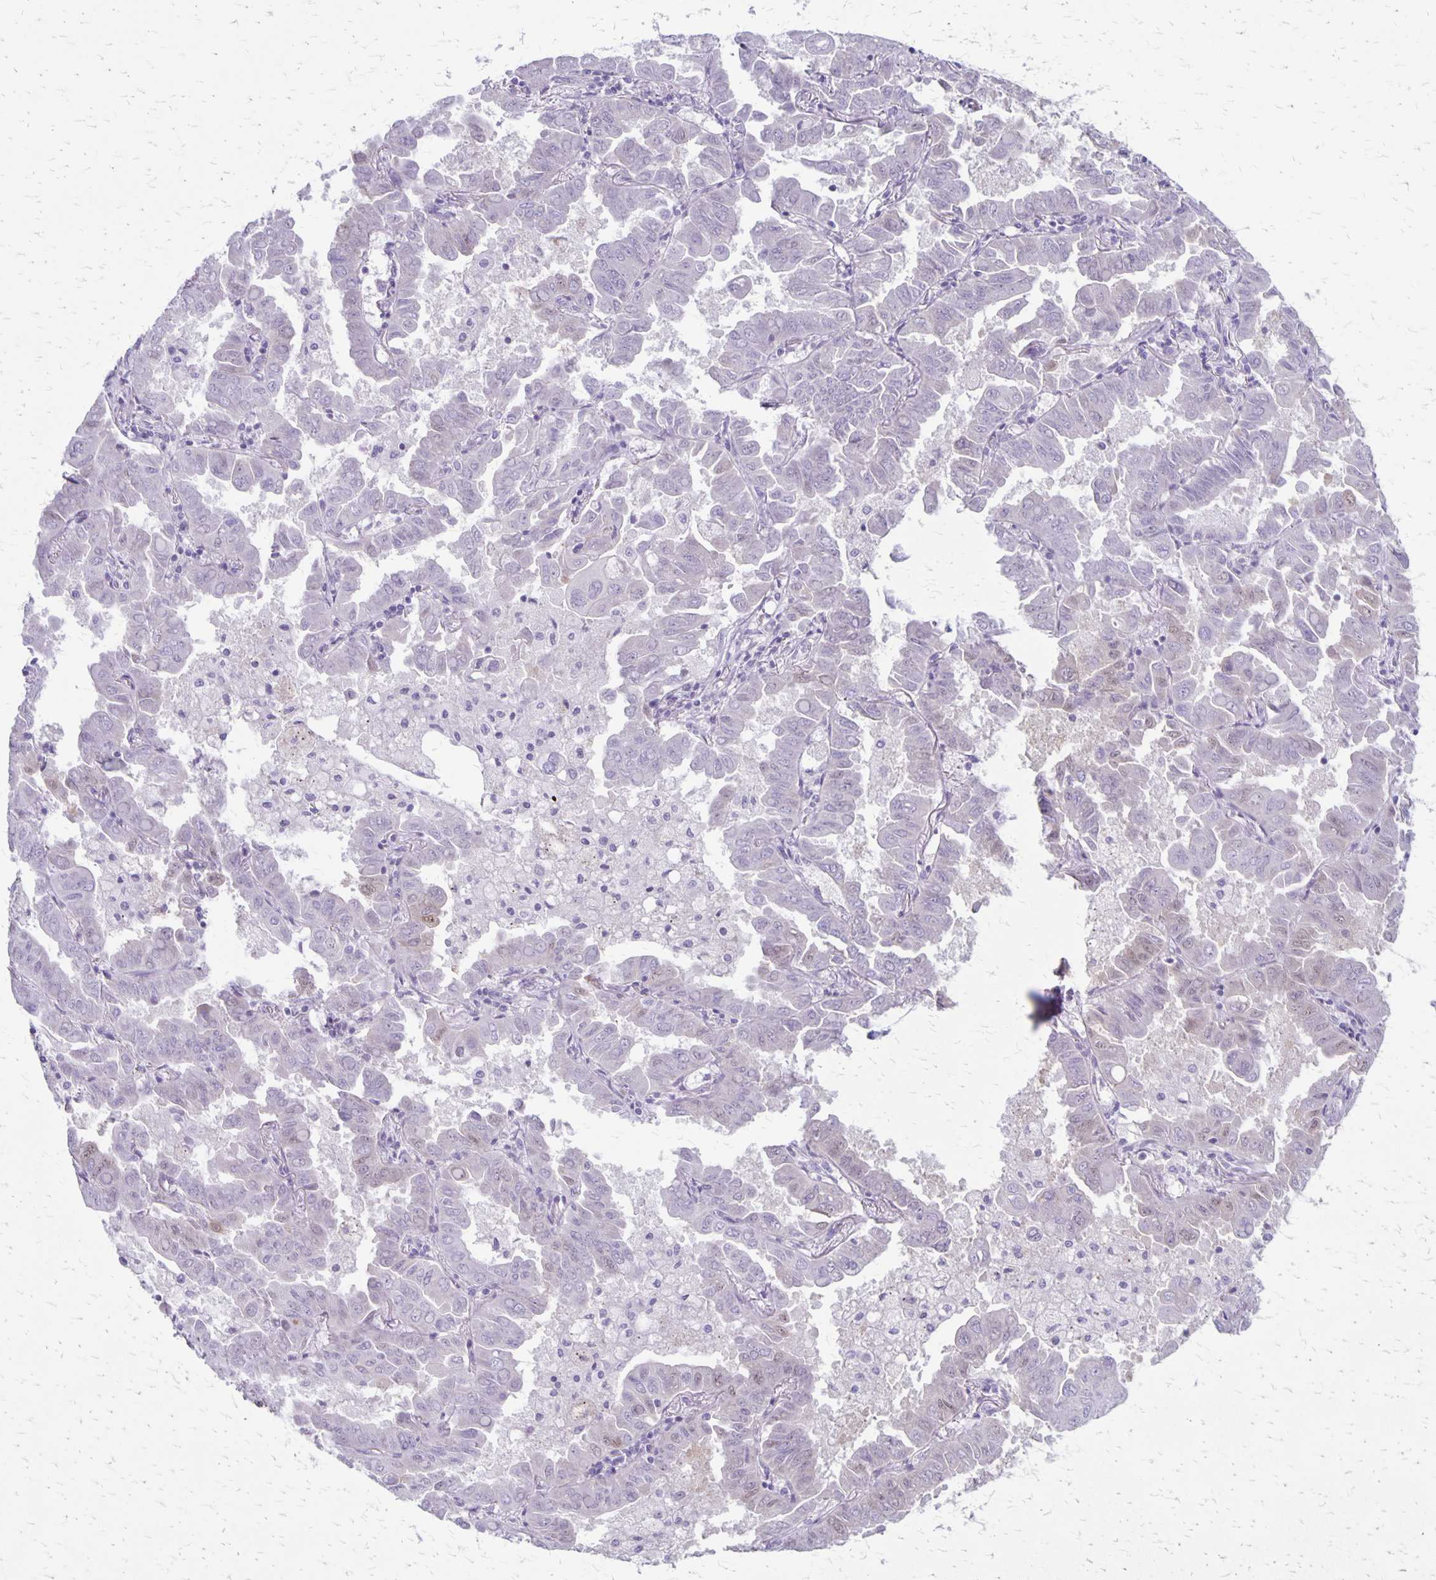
{"staining": {"intensity": "negative", "quantity": "none", "location": "none"}, "tissue": "lung cancer", "cell_type": "Tumor cells", "image_type": "cancer", "snomed": [{"axis": "morphology", "description": "Adenocarcinoma, NOS"}, {"axis": "topography", "description": "Lung"}], "caption": "Immunohistochemical staining of adenocarcinoma (lung) reveals no significant expression in tumor cells.", "gene": "HOMER1", "patient": {"sex": "male", "age": 64}}